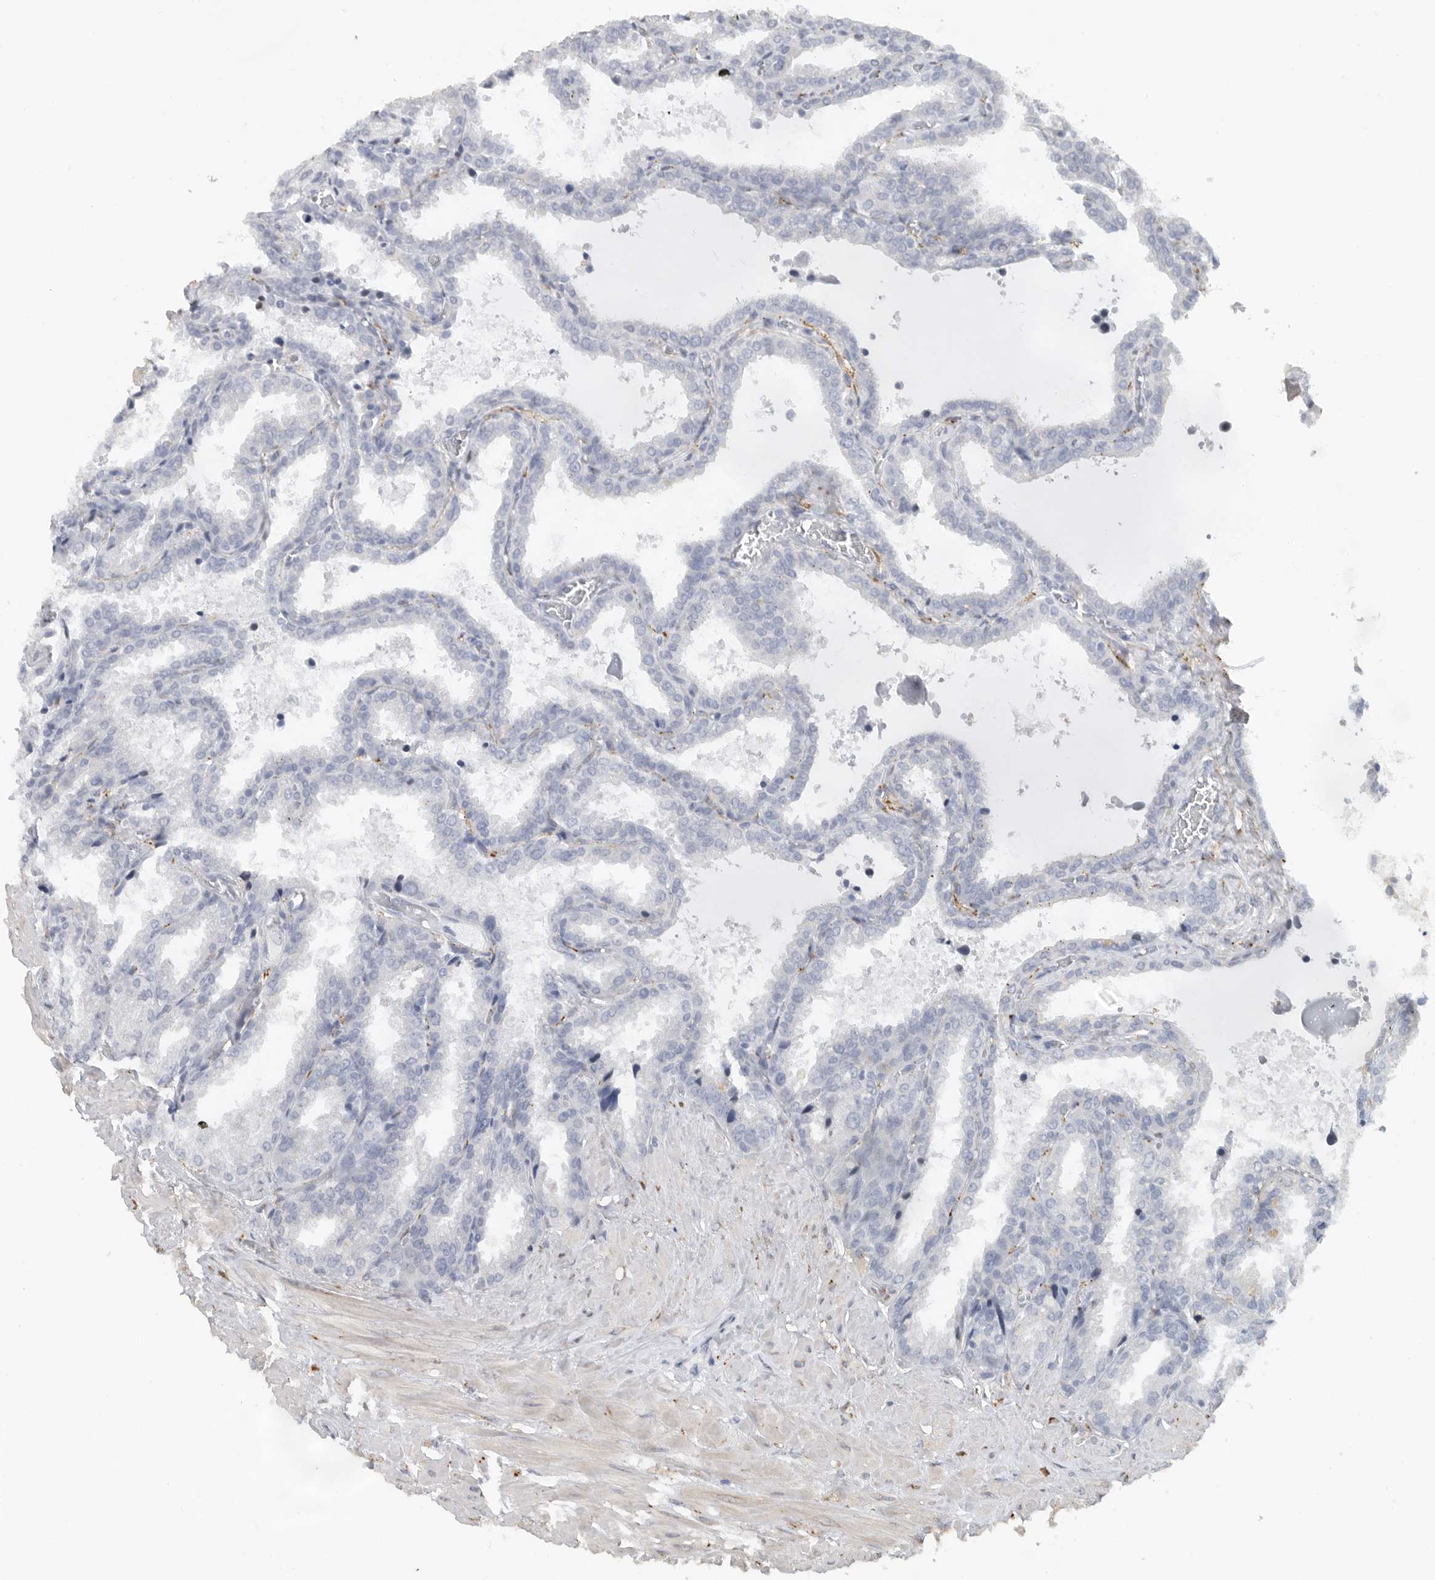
{"staining": {"intensity": "negative", "quantity": "none", "location": "none"}, "tissue": "seminal vesicle", "cell_type": "Glandular cells", "image_type": "normal", "snomed": [{"axis": "morphology", "description": "Normal tissue, NOS"}, {"axis": "topography", "description": "Seminal veicle"}], "caption": "Micrograph shows no significant protein expression in glandular cells of benign seminal vesicle. (DAB immunohistochemistry visualized using brightfield microscopy, high magnification).", "gene": "PAM", "patient": {"sex": "male", "age": 46}}